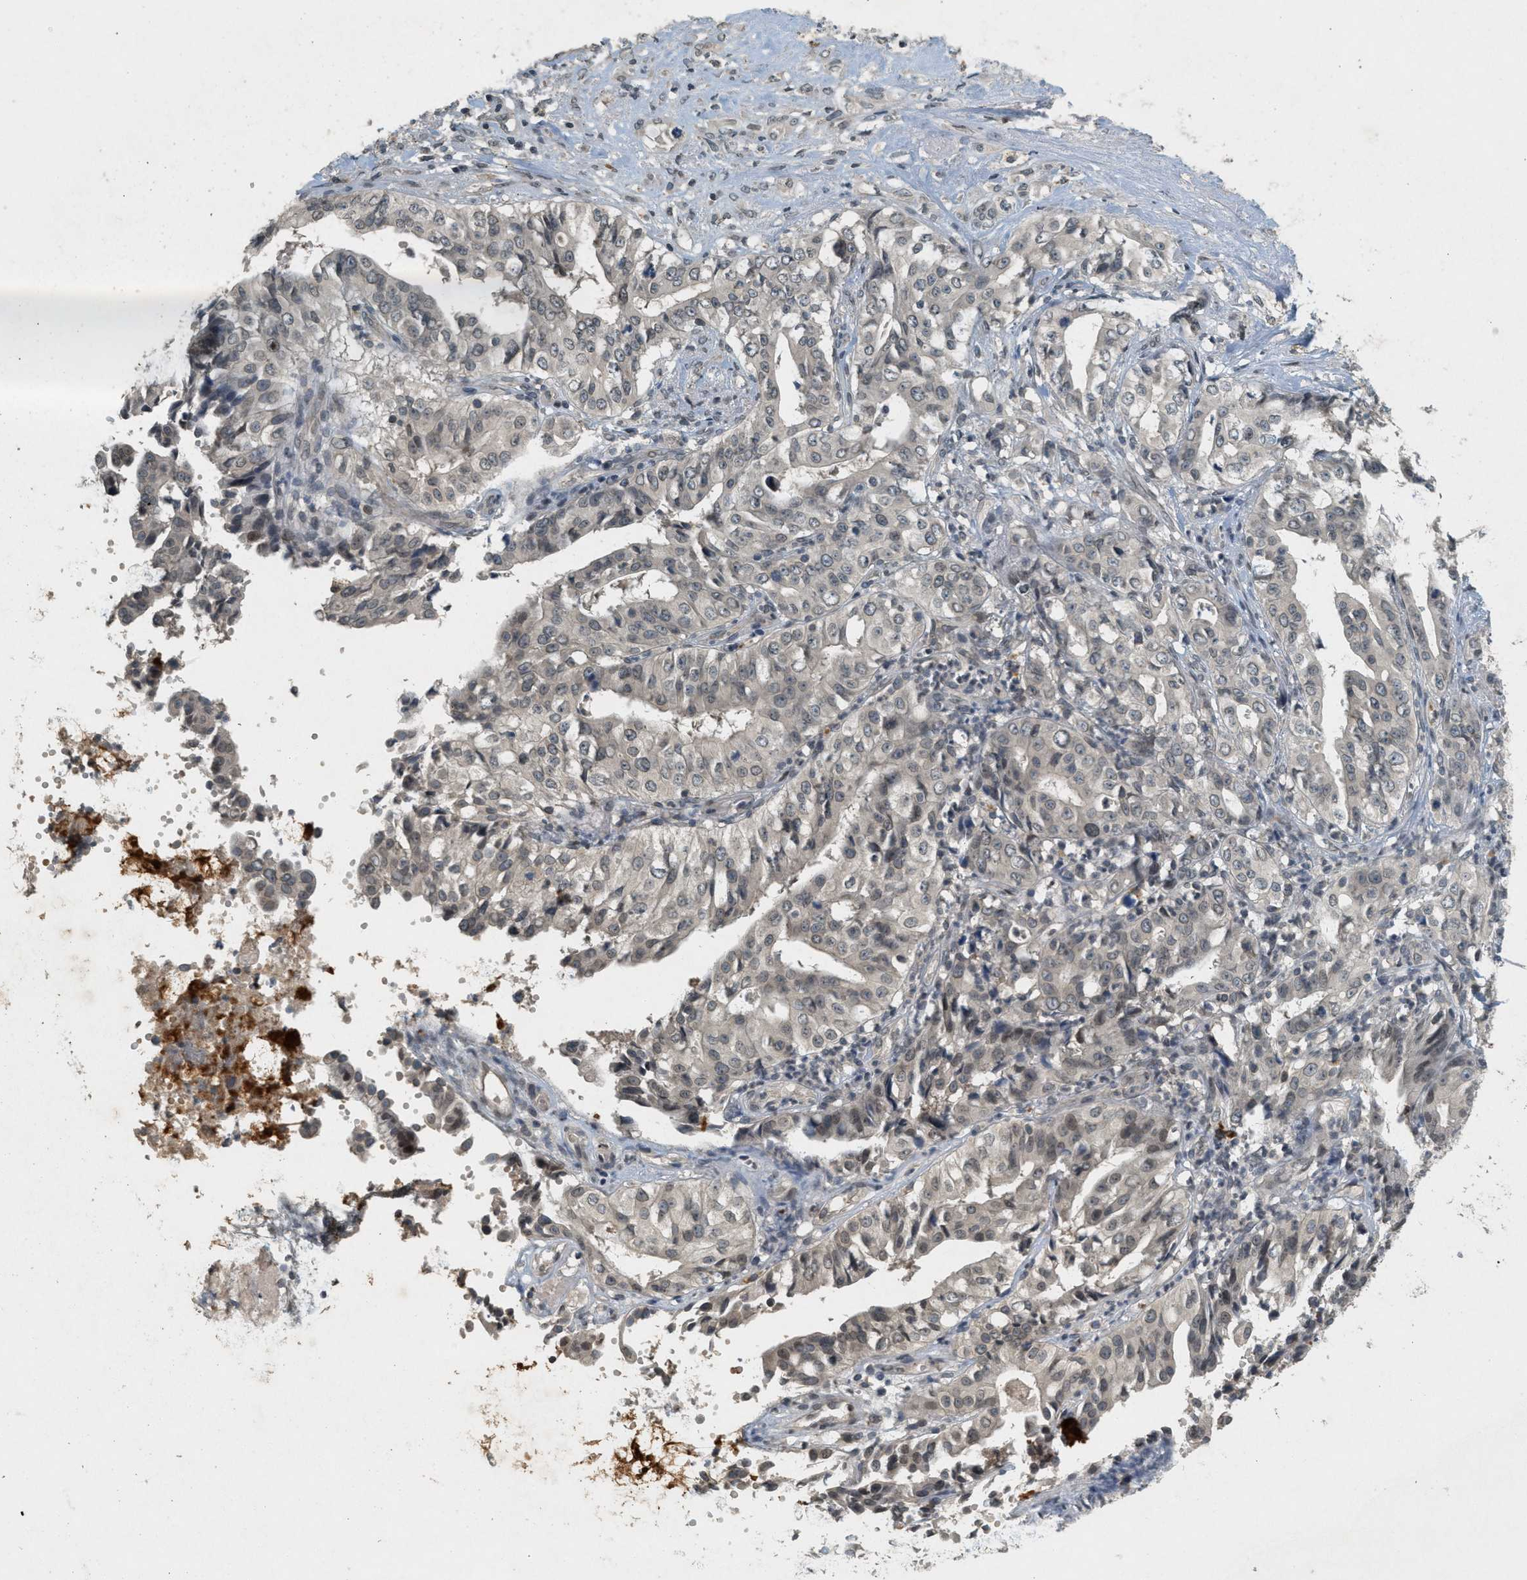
{"staining": {"intensity": "weak", "quantity": "<25%", "location": "nuclear"}, "tissue": "liver cancer", "cell_type": "Tumor cells", "image_type": "cancer", "snomed": [{"axis": "morphology", "description": "Cholangiocarcinoma"}, {"axis": "topography", "description": "Liver"}], "caption": "DAB (3,3'-diaminobenzidine) immunohistochemical staining of human liver cancer displays no significant positivity in tumor cells.", "gene": "ABHD6", "patient": {"sex": "female", "age": 61}}